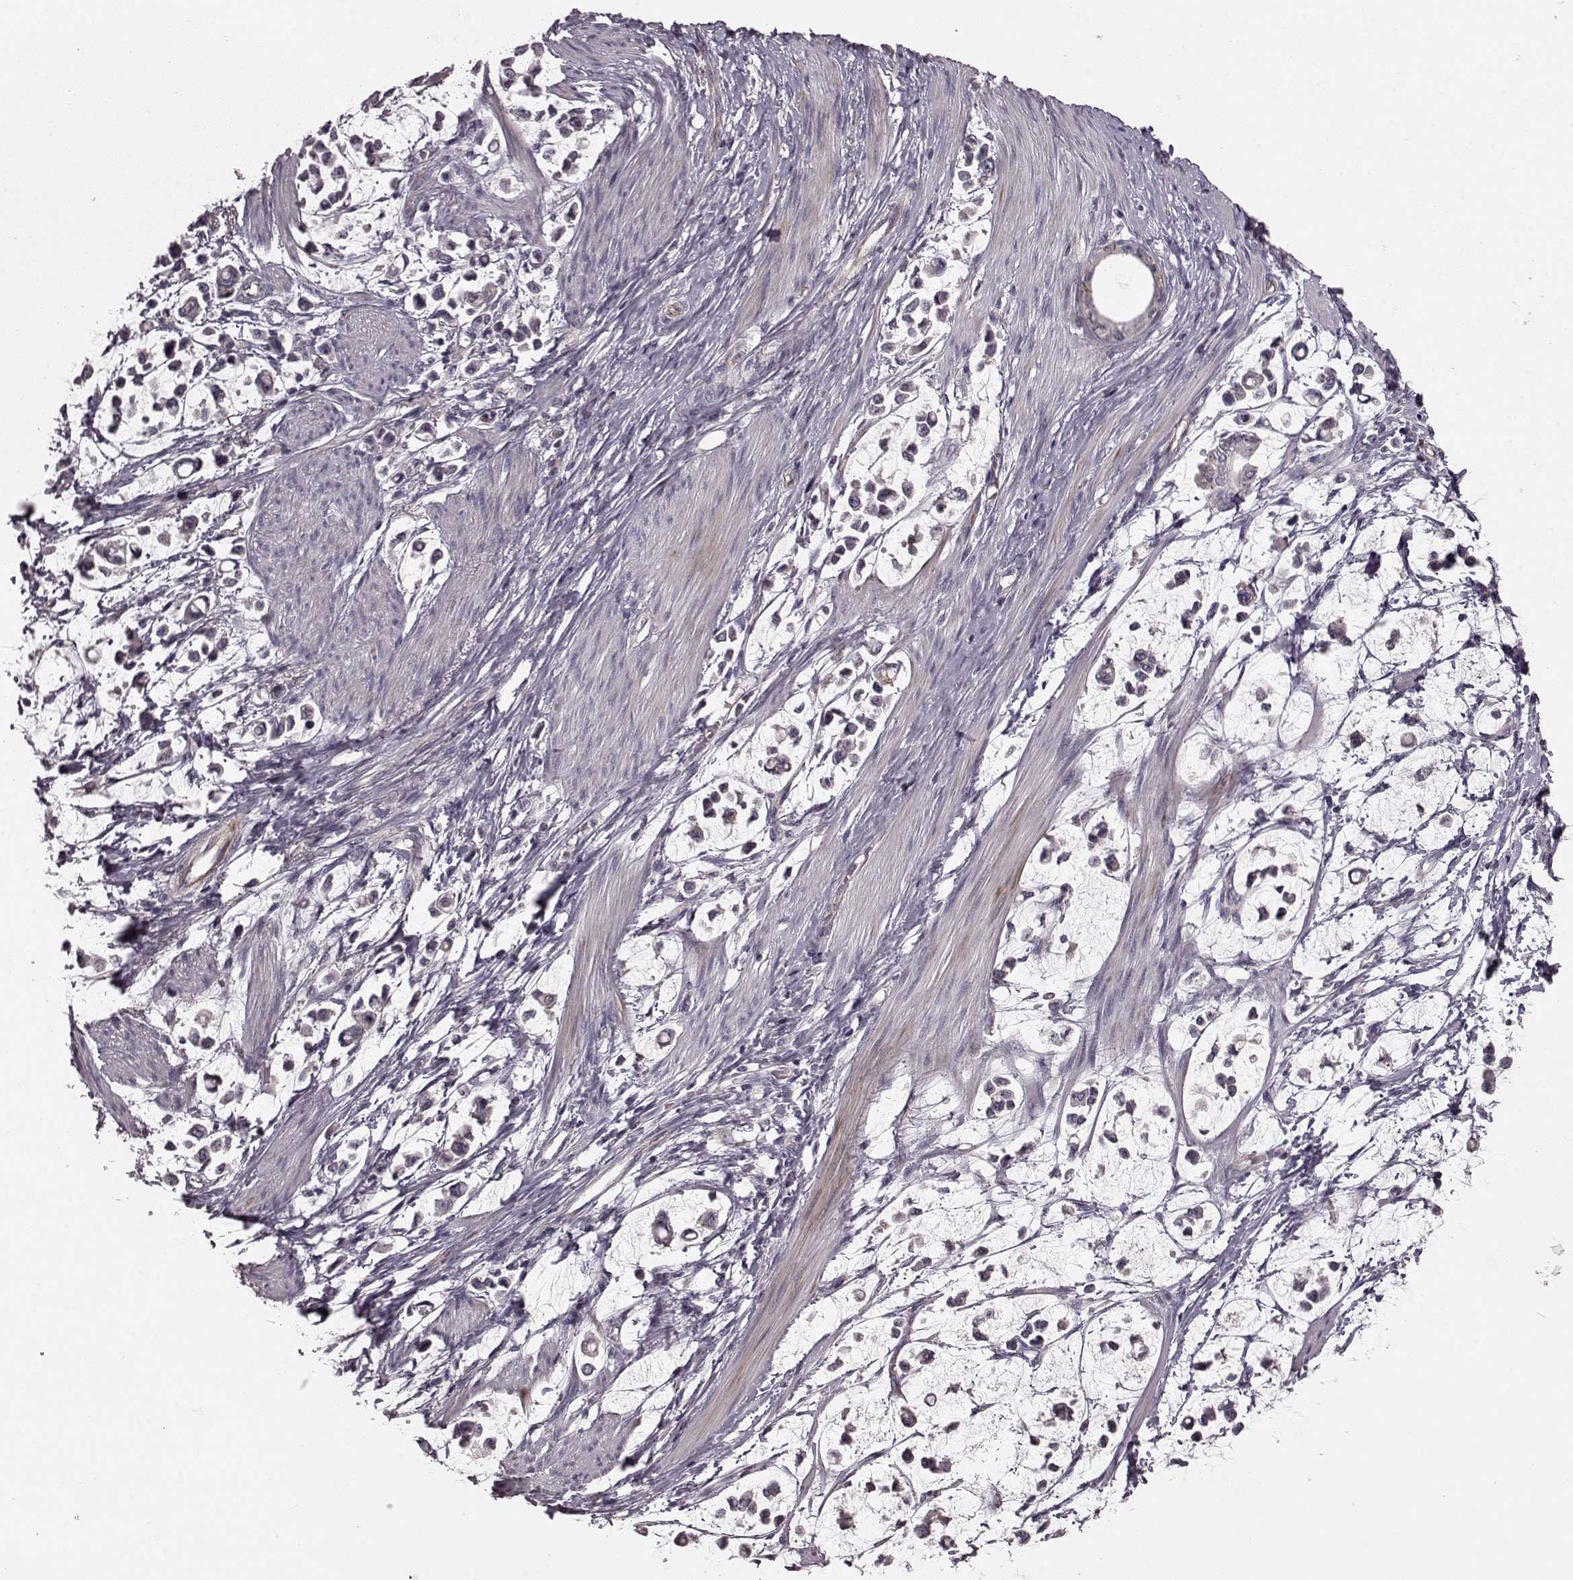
{"staining": {"intensity": "negative", "quantity": "none", "location": "none"}, "tissue": "stomach cancer", "cell_type": "Tumor cells", "image_type": "cancer", "snomed": [{"axis": "morphology", "description": "Adenocarcinoma, NOS"}, {"axis": "topography", "description": "Stomach"}], "caption": "Adenocarcinoma (stomach) was stained to show a protein in brown. There is no significant positivity in tumor cells.", "gene": "SLC22A18", "patient": {"sex": "male", "age": 82}}